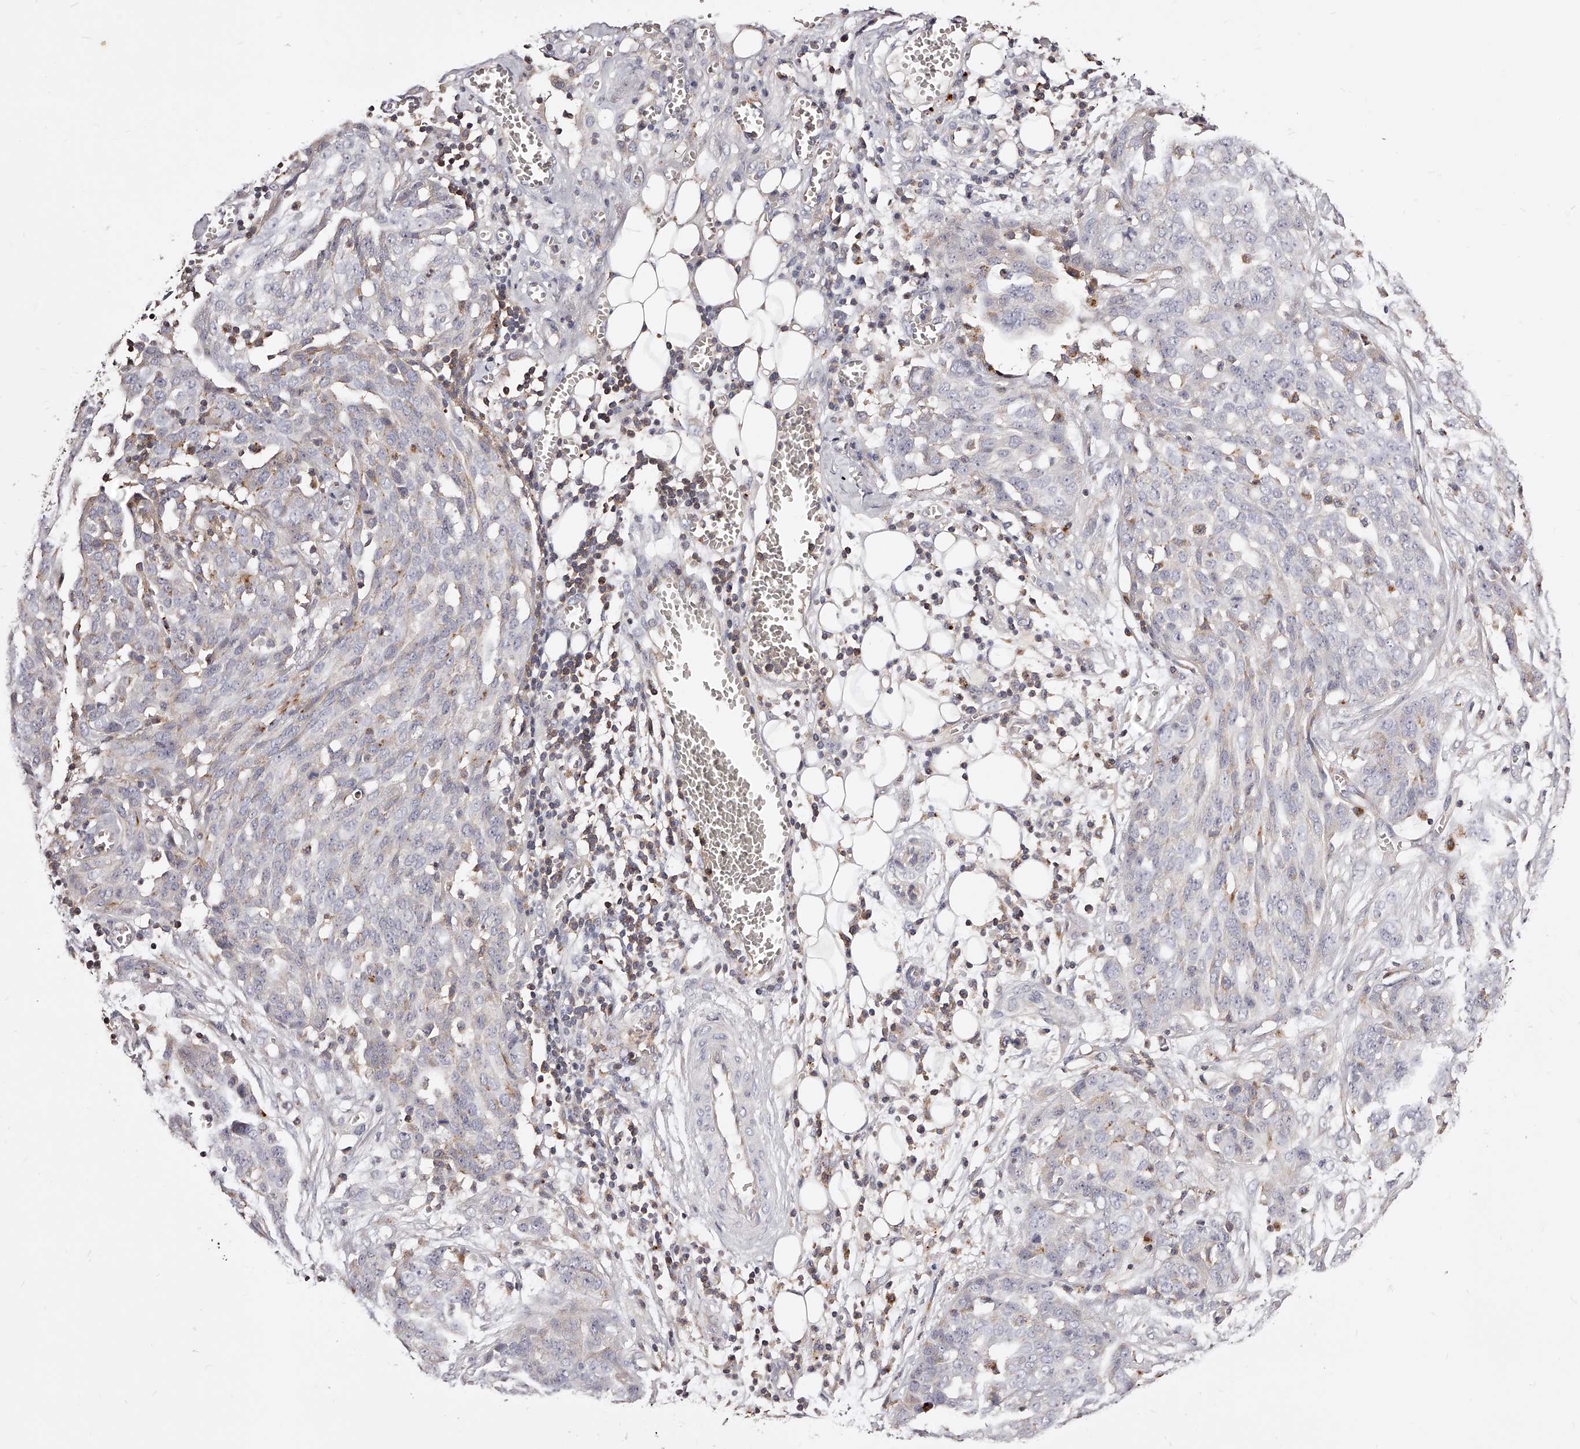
{"staining": {"intensity": "negative", "quantity": "none", "location": "none"}, "tissue": "ovarian cancer", "cell_type": "Tumor cells", "image_type": "cancer", "snomed": [{"axis": "morphology", "description": "Cystadenocarcinoma, serous, NOS"}, {"axis": "topography", "description": "Soft tissue"}, {"axis": "topography", "description": "Ovary"}], "caption": "High power microscopy image of an immunohistochemistry (IHC) histopathology image of ovarian cancer (serous cystadenocarcinoma), revealing no significant expression in tumor cells. (DAB immunohistochemistry with hematoxylin counter stain).", "gene": "PHACTR1", "patient": {"sex": "female", "age": 57}}